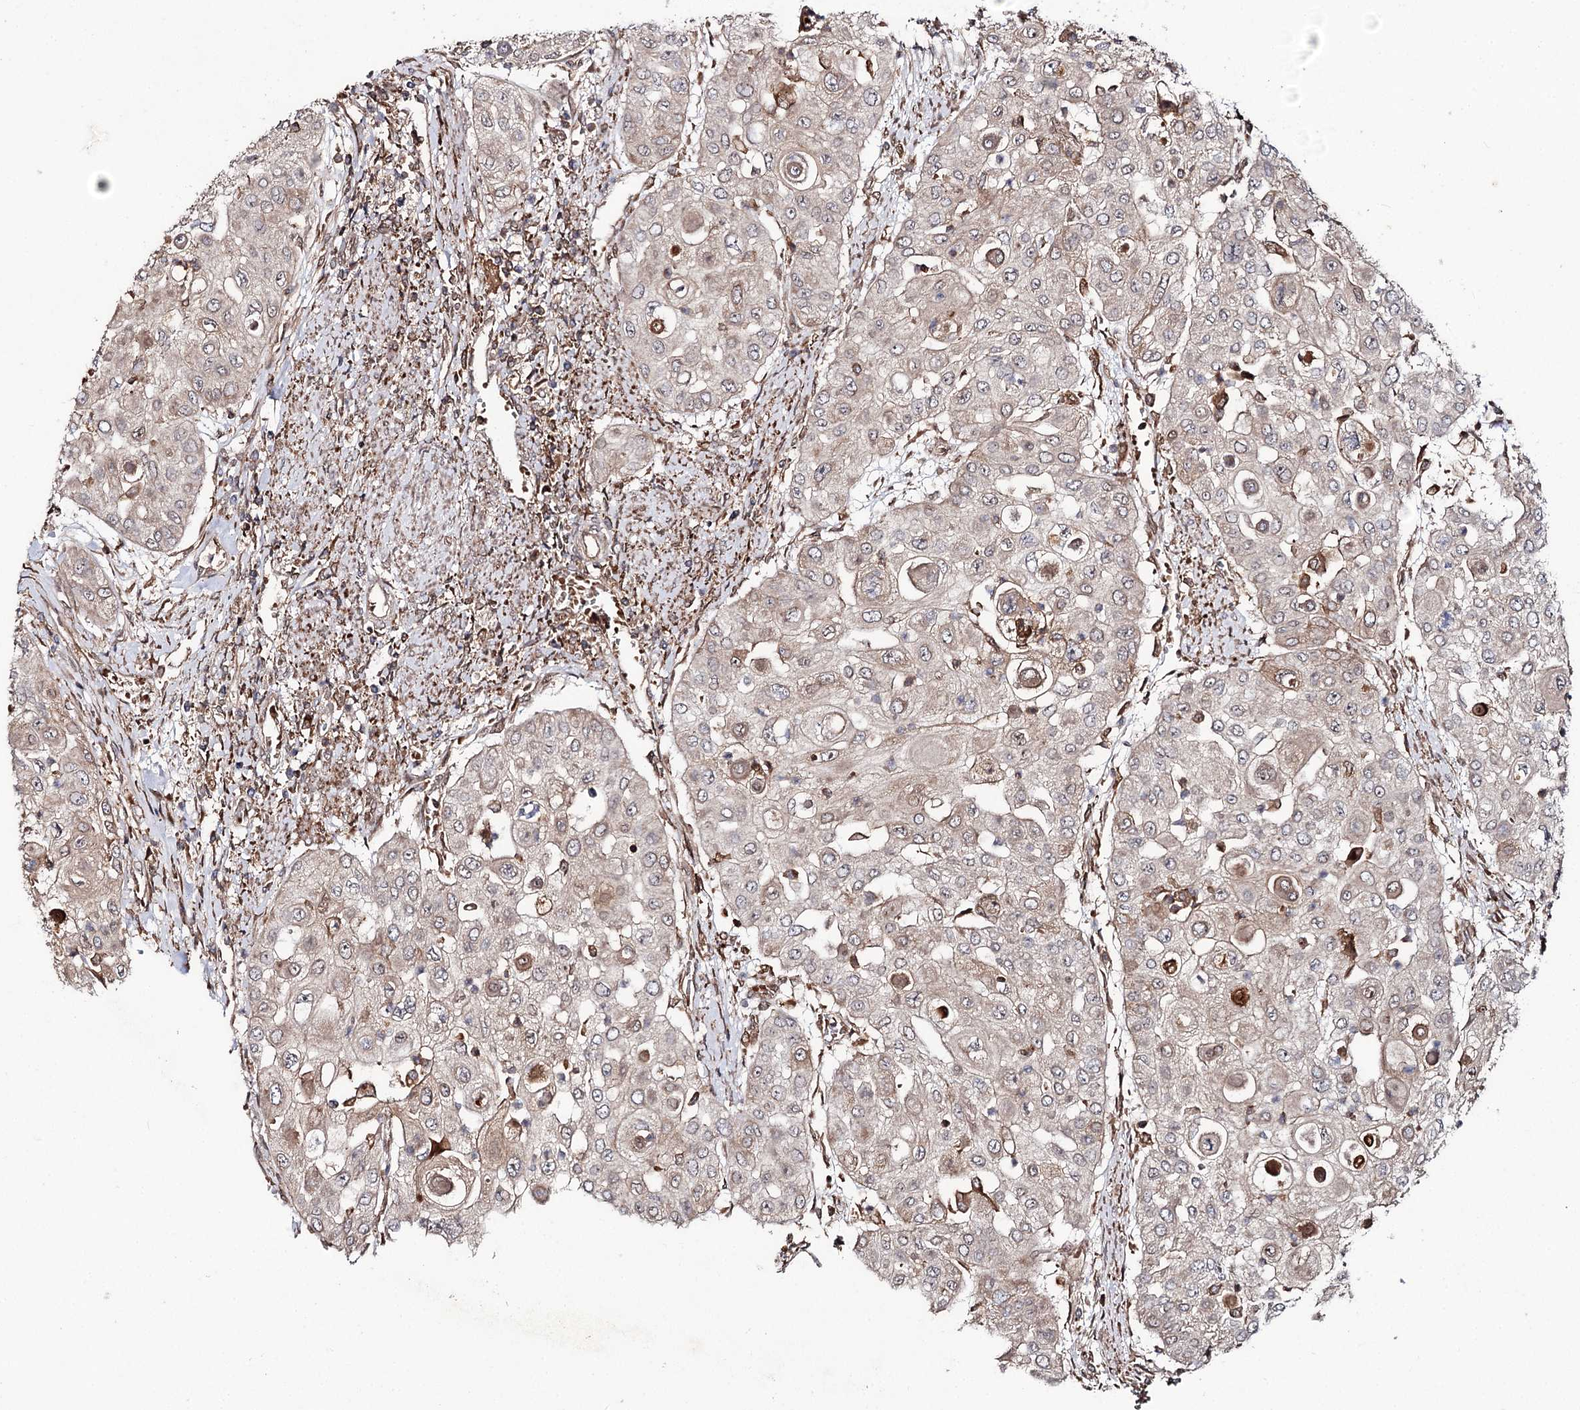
{"staining": {"intensity": "moderate", "quantity": "<25%", "location": "cytoplasmic/membranous"}, "tissue": "urothelial cancer", "cell_type": "Tumor cells", "image_type": "cancer", "snomed": [{"axis": "morphology", "description": "Urothelial carcinoma, High grade"}, {"axis": "topography", "description": "Urinary bladder"}], "caption": "A brown stain highlights moderate cytoplasmic/membranous staining of a protein in human urothelial cancer tumor cells. The protein of interest is stained brown, and the nuclei are stained in blue (DAB (3,3'-diaminobenzidine) IHC with brightfield microscopy, high magnification).", "gene": "MSANTD2", "patient": {"sex": "female", "age": 79}}